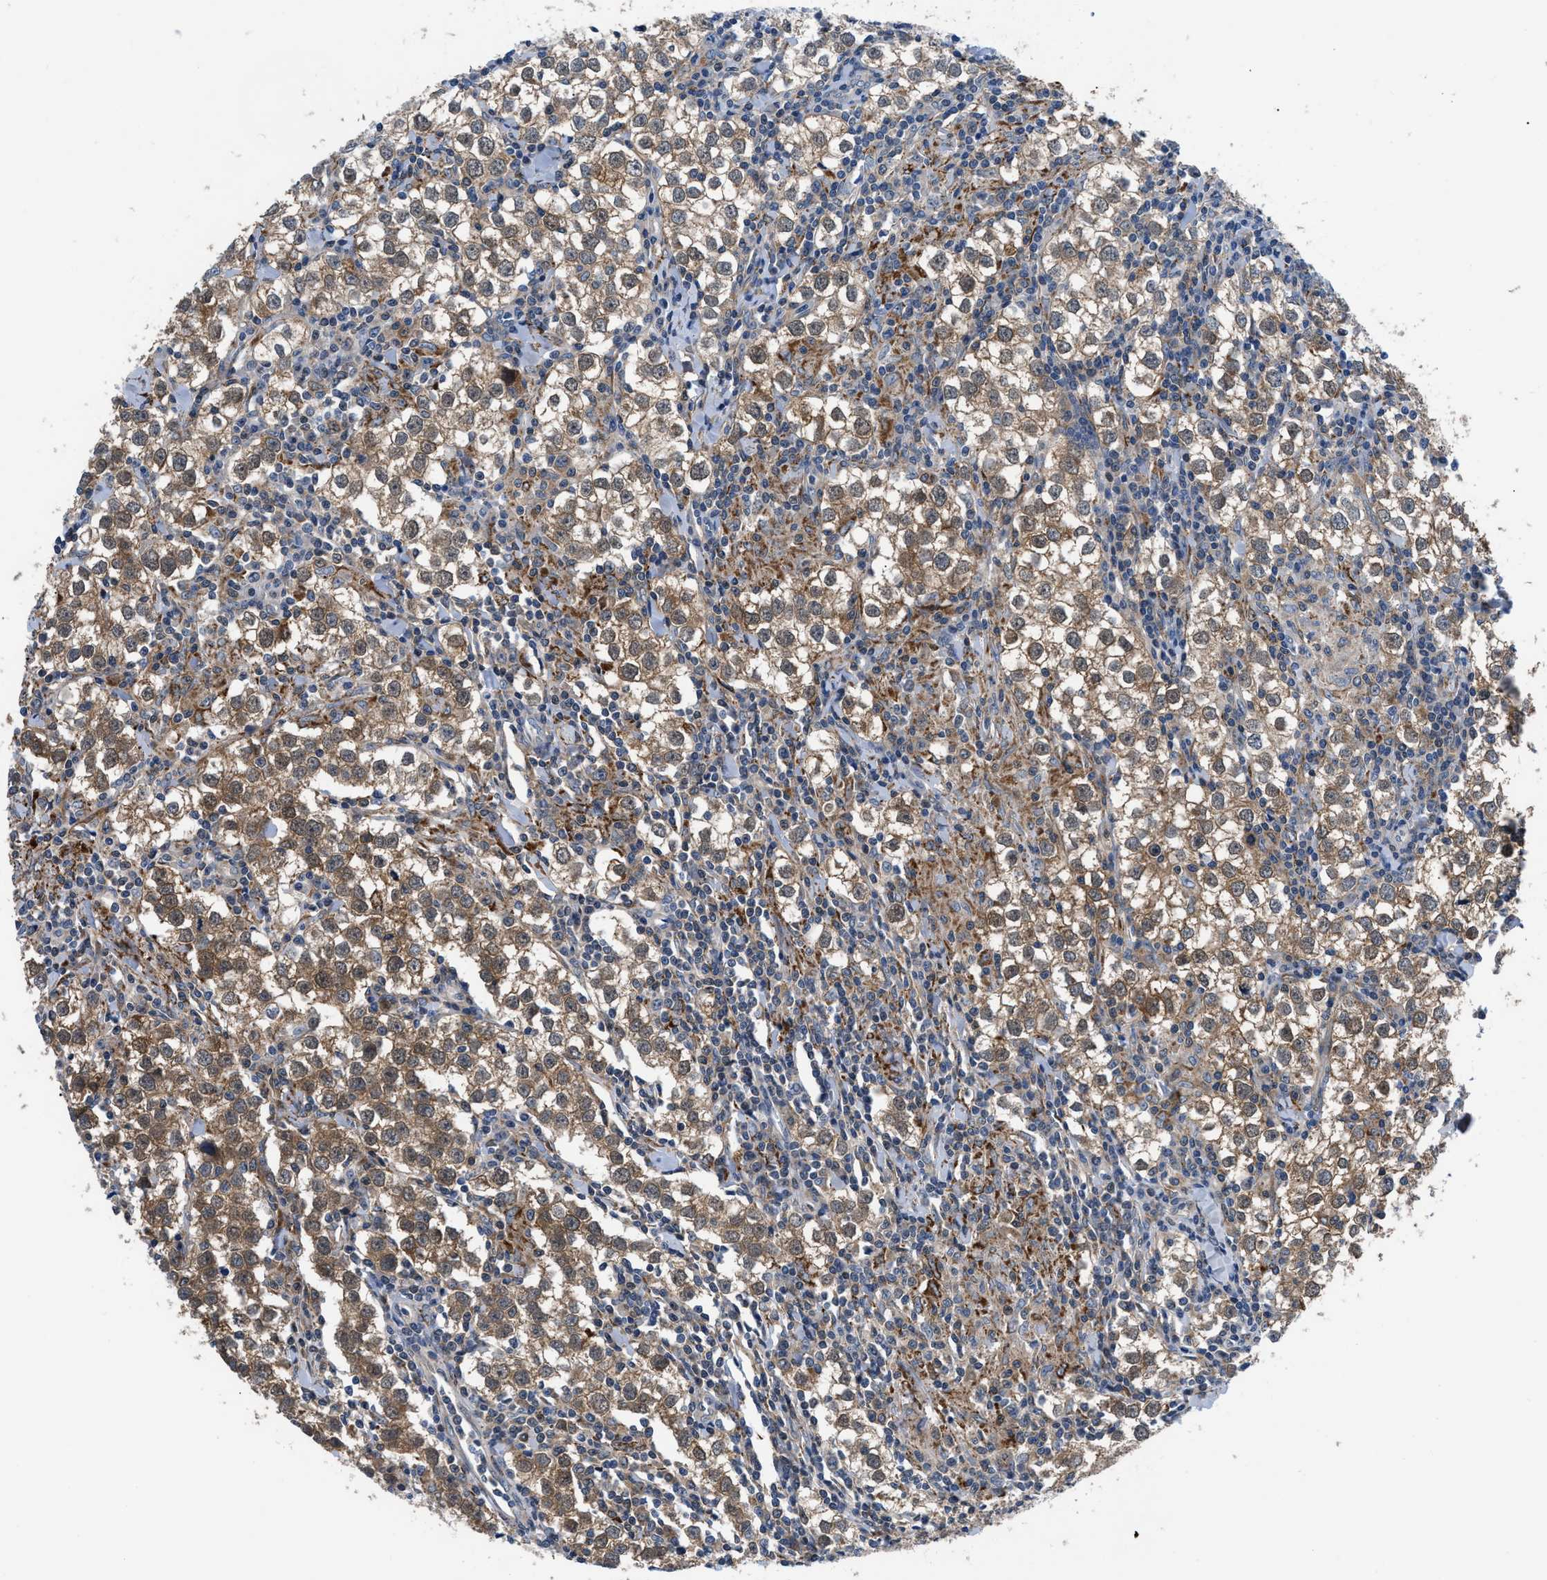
{"staining": {"intensity": "weak", "quantity": ">75%", "location": "cytoplasmic/membranous"}, "tissue": "testis cancer", "cell_type": "Tumor cells", "image_type": "cancer", "snomed": [{"axis": "morphology", "description": "Seminoma, NOS"}, {"axis": "morphology", "description": "Carcinoma, Embryonal, NOS"}, {"axis": "topography", "description": "Testis"}], "caption": "Immunohistochemistry histopathology image of human testis cancer stained for a protein (brown), which exhibits low levels of weak cytoplasmic/membranous staining in approximately >75% of tumor cells.", "gene": "TMEM45B", "patient": {"sex": "male", "age": 36}}